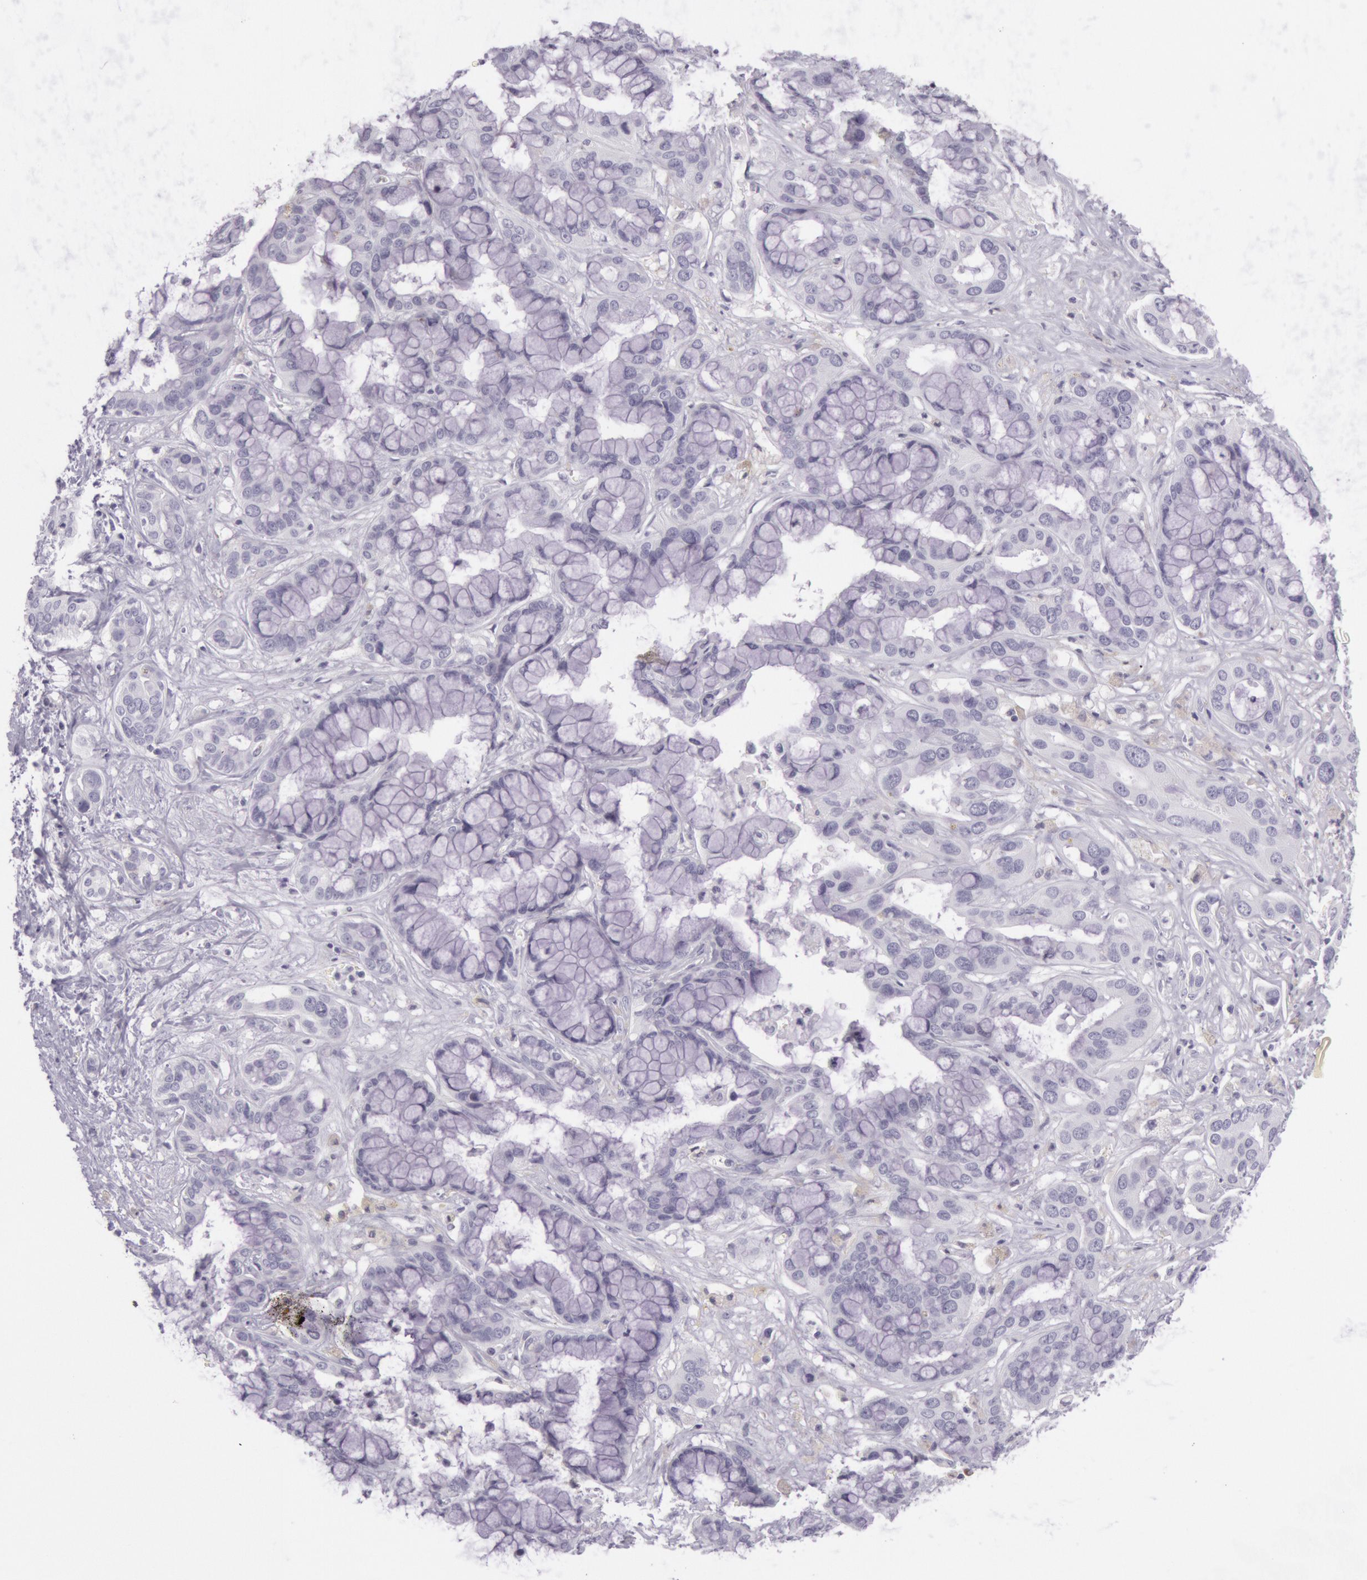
{"staining": {"intensity": "negative", "quantity": "none", "location": "none"}, "tissue": "liver cancer", "cell_type": "Tumor cells", "image_type": "cancer", "snomed": [{"axis": "morphology", "description": "Cholangiocarcinoma"}, {"axis": "topography", "description": "Liver"}], "caption": "Immunohistochemistry (IHC) micrograph of neoplastic tissue: liver cancer stained with DAB exhibits no significant protein staining in tumor cells.", "gene": "CKB", "patient": {"sex": "female", "age": 65}}